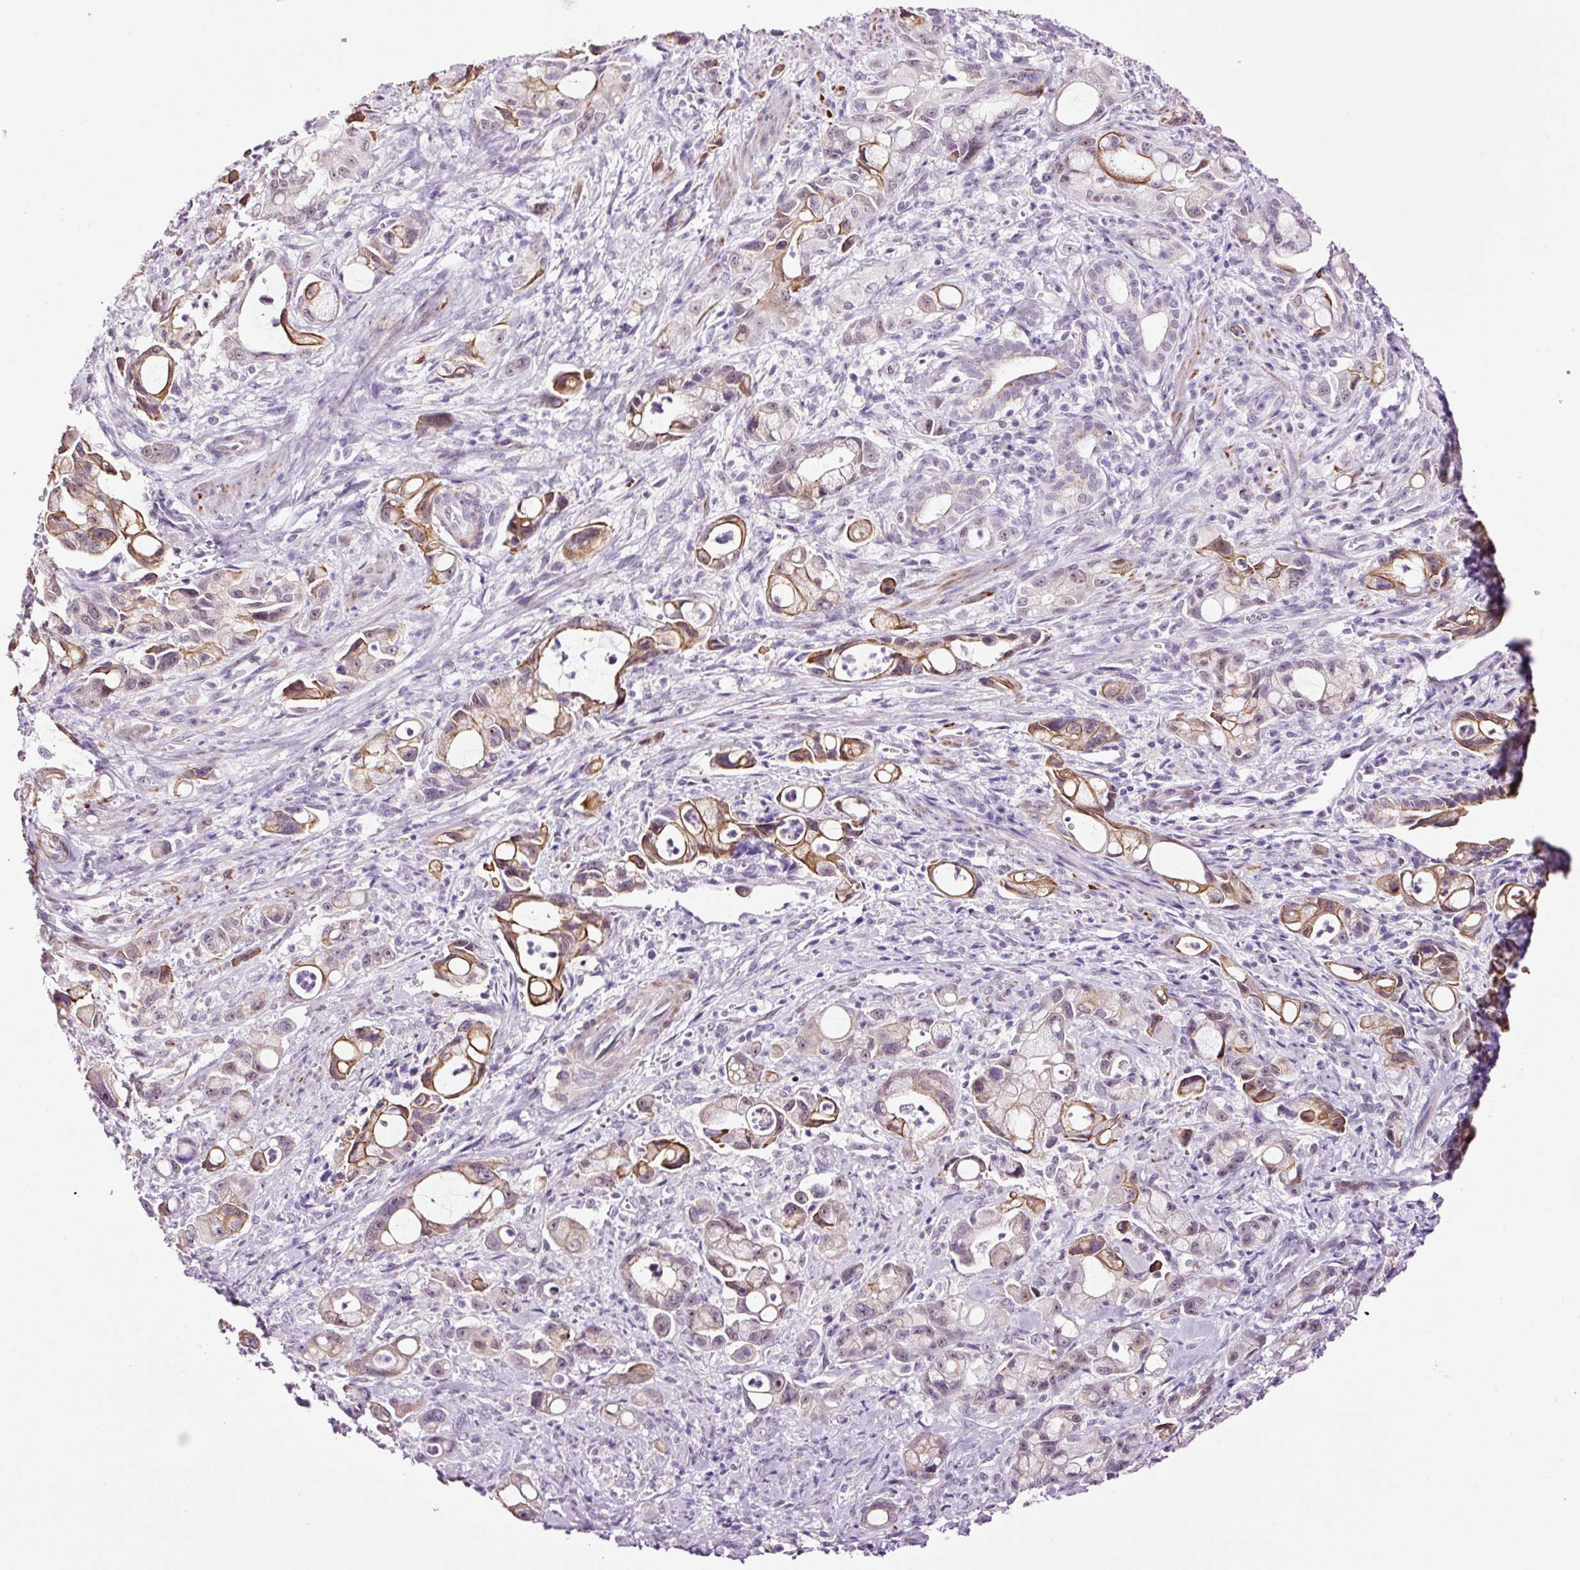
{"staining": {"intensity": "moderate", "quantity": "25%-75%", "location": "cytoplasmic/membranous"}, "tissue": "pancreatic cancer", "cell_type": "Tumor cells", "image_type": "cancer", "snomed": [{"axis": "morphology", "description": "Adenocarcinoma, NOS"}, {"axis": "topography", "description": "Pancreas"}], "caption": "Pancreatic cancer tissue reveals moderate cytoplasmic/membranous expression in approximately 25%-75% of tumor cells, visualized by immunohistochemistry.", "gene": "RTF2", "patient": {"sex": "male", "age": 68}}